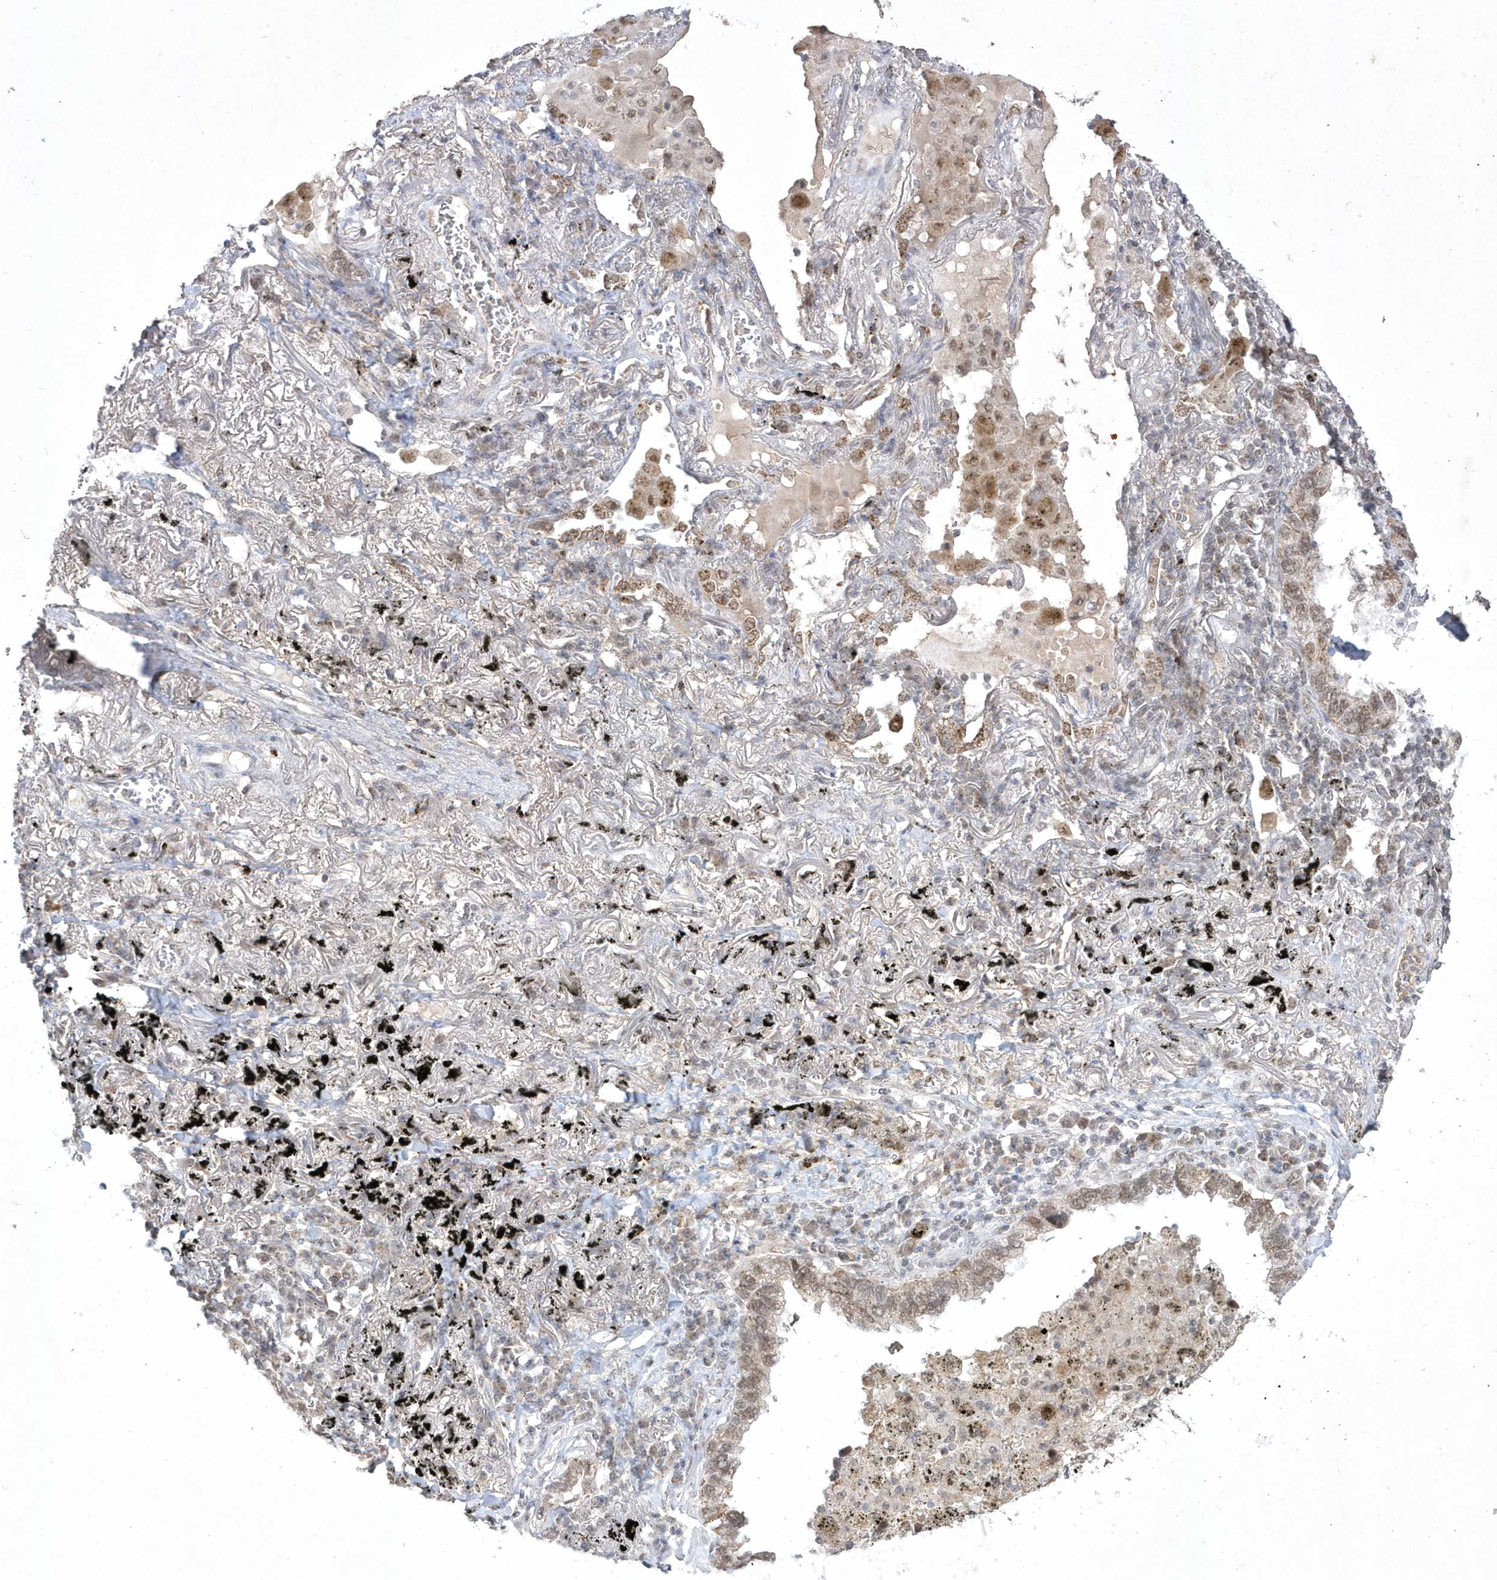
{"staining": {"intensity": "weak", "quantity": "25%-75%", "location": "nuclear"}, "tissue": "lung cancer", "cell_type": "Tumor cells", "image_type": "cancer", "snomed": [{"axis": "morphology", "description": "Adenocarcinoma, NOS"}, {"axis": "topography", "description": "Lung"}], "caption": "Immunohistochemical staining of human adenocarcinoma (lung) shows weak nuclear protein staining in about 25%-75% of tumor cells.", "gene": "CPSF3", "patient": {"sex": "male", "age": 65}}